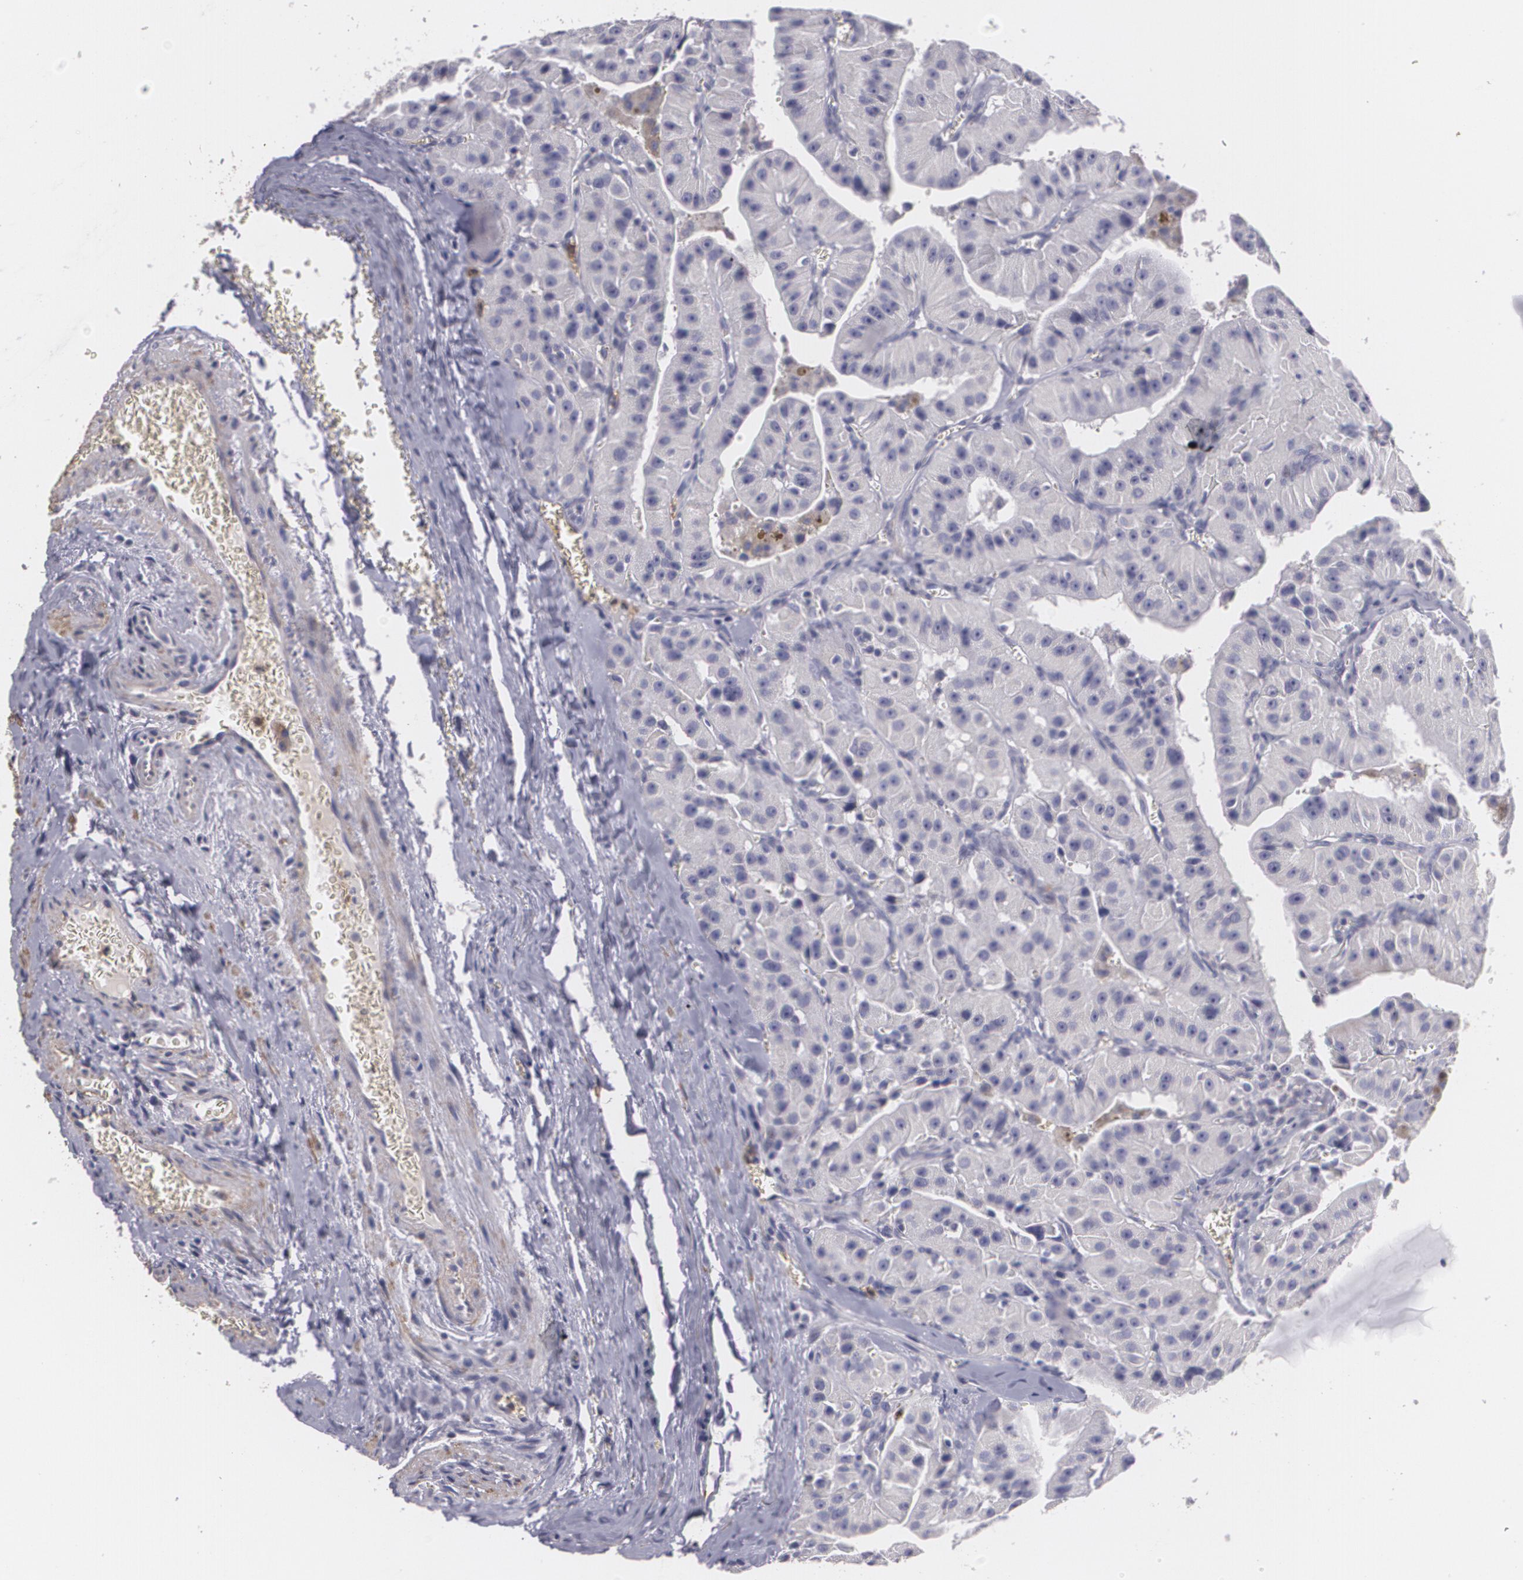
{"staining": {"intensity": "negative", "quantity": "none", "location": "none"}, "tissue": "thyroid cancer", "cell_type": "Tumor cells", "image_type": "cancer", "snomed": [{"axis": "morphology", "description": "Carcinoma, NOS"}, {"axis": "topography", "description": "Thyroid gland"}], "caption": "This is an immunohistochemistry histopathology image of human thyroid carcinoma. There is no staining in tumor cells.", "gene": "KCNA4", "patient": {"sex": "male", "age": 76}}